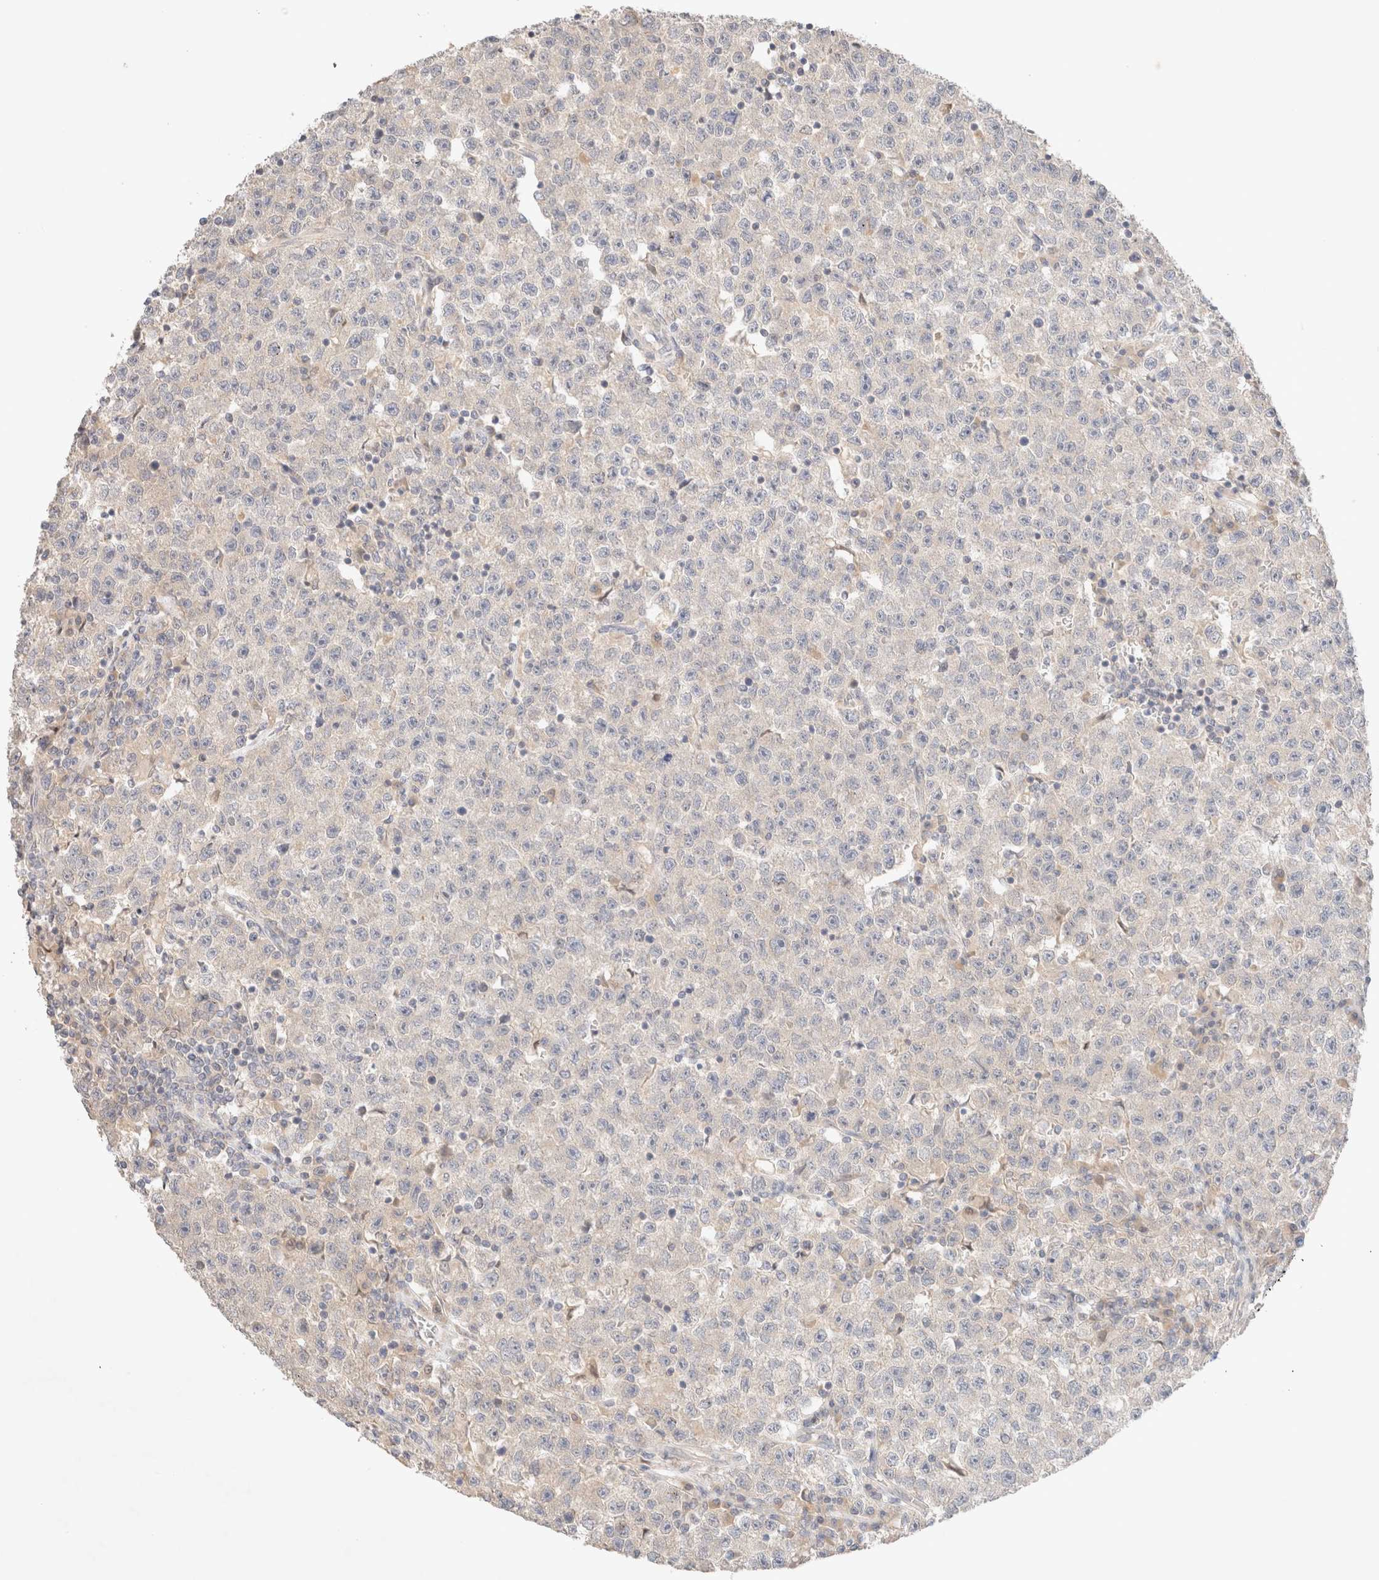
{"staining": {"intensity": "negative", "quantity": "none", "location": "none"}, "tissue": "testis cancer", "cell_type": "Tumor cells", "image_type": "cancer", "snomed": [{"axis": "morphology", "description": "Seminoma, NOS"}, {"axis": "topography", "description": "Testis"}], "caption": "Human testis cancer stained for a protein using IHC exhibits no expression in tumor cells.", "gene": "SARM1", "patient": {"sex": "male", "age": 22}}